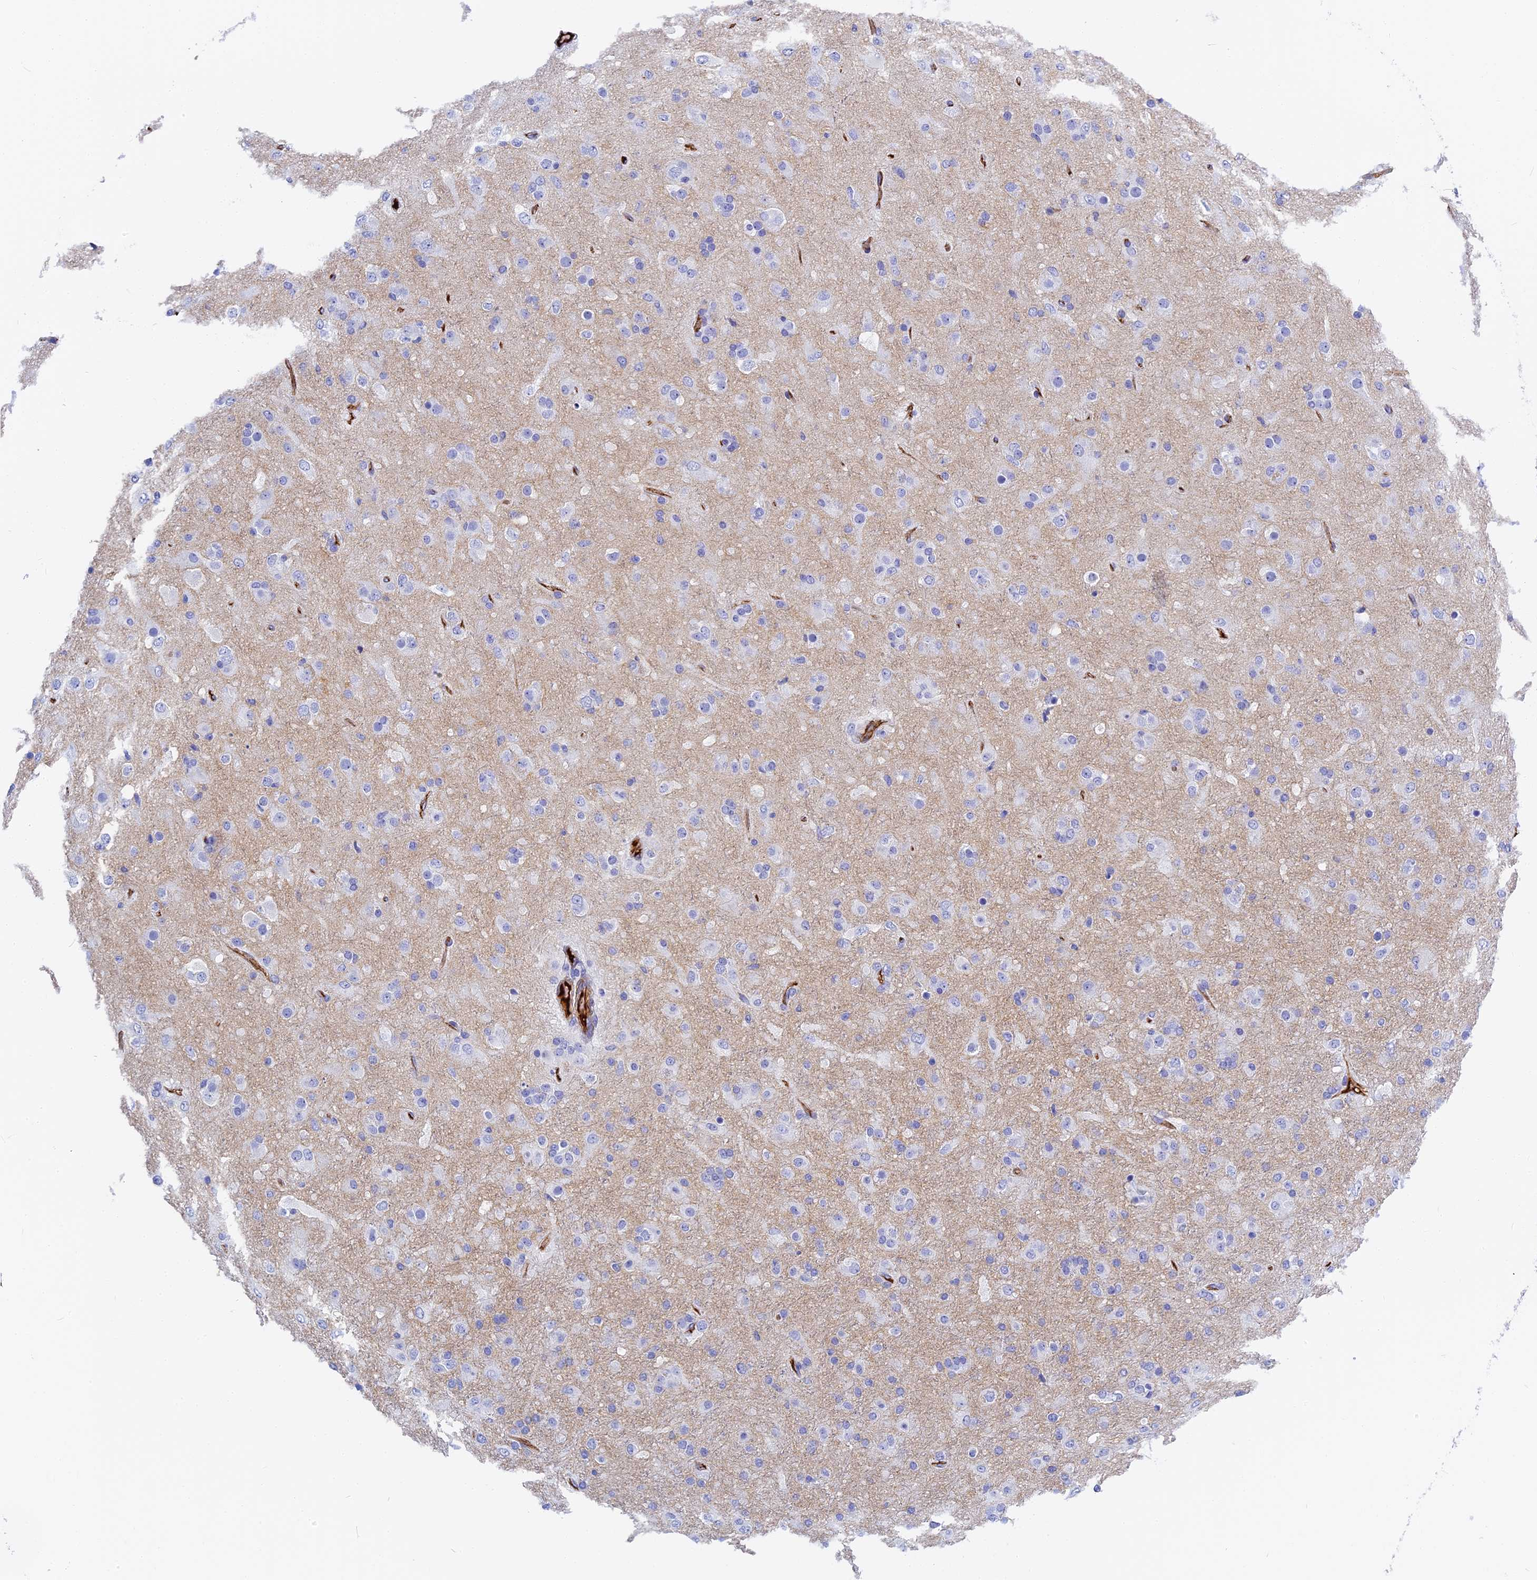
{"staining": {"intensity": "negative", "quantity": "none", "location": "none"}, "tissue": "glioma", "cell_type": "Tumor cells", "image_type": "cancer", "snomed": [{"axis": "morphology", "description": "Glioma, malignant, Low grade"}, {"axis": "topography", "description": "Brain"}], "caption": "An immunohistochemistry photomicrograph of low-grade glioma (malignant) is shown. There is no staining in tumor cells of low-grade glioma (malignant).", "gene": "ITIH1", "patient": {"sex": "male", "age": 65}}